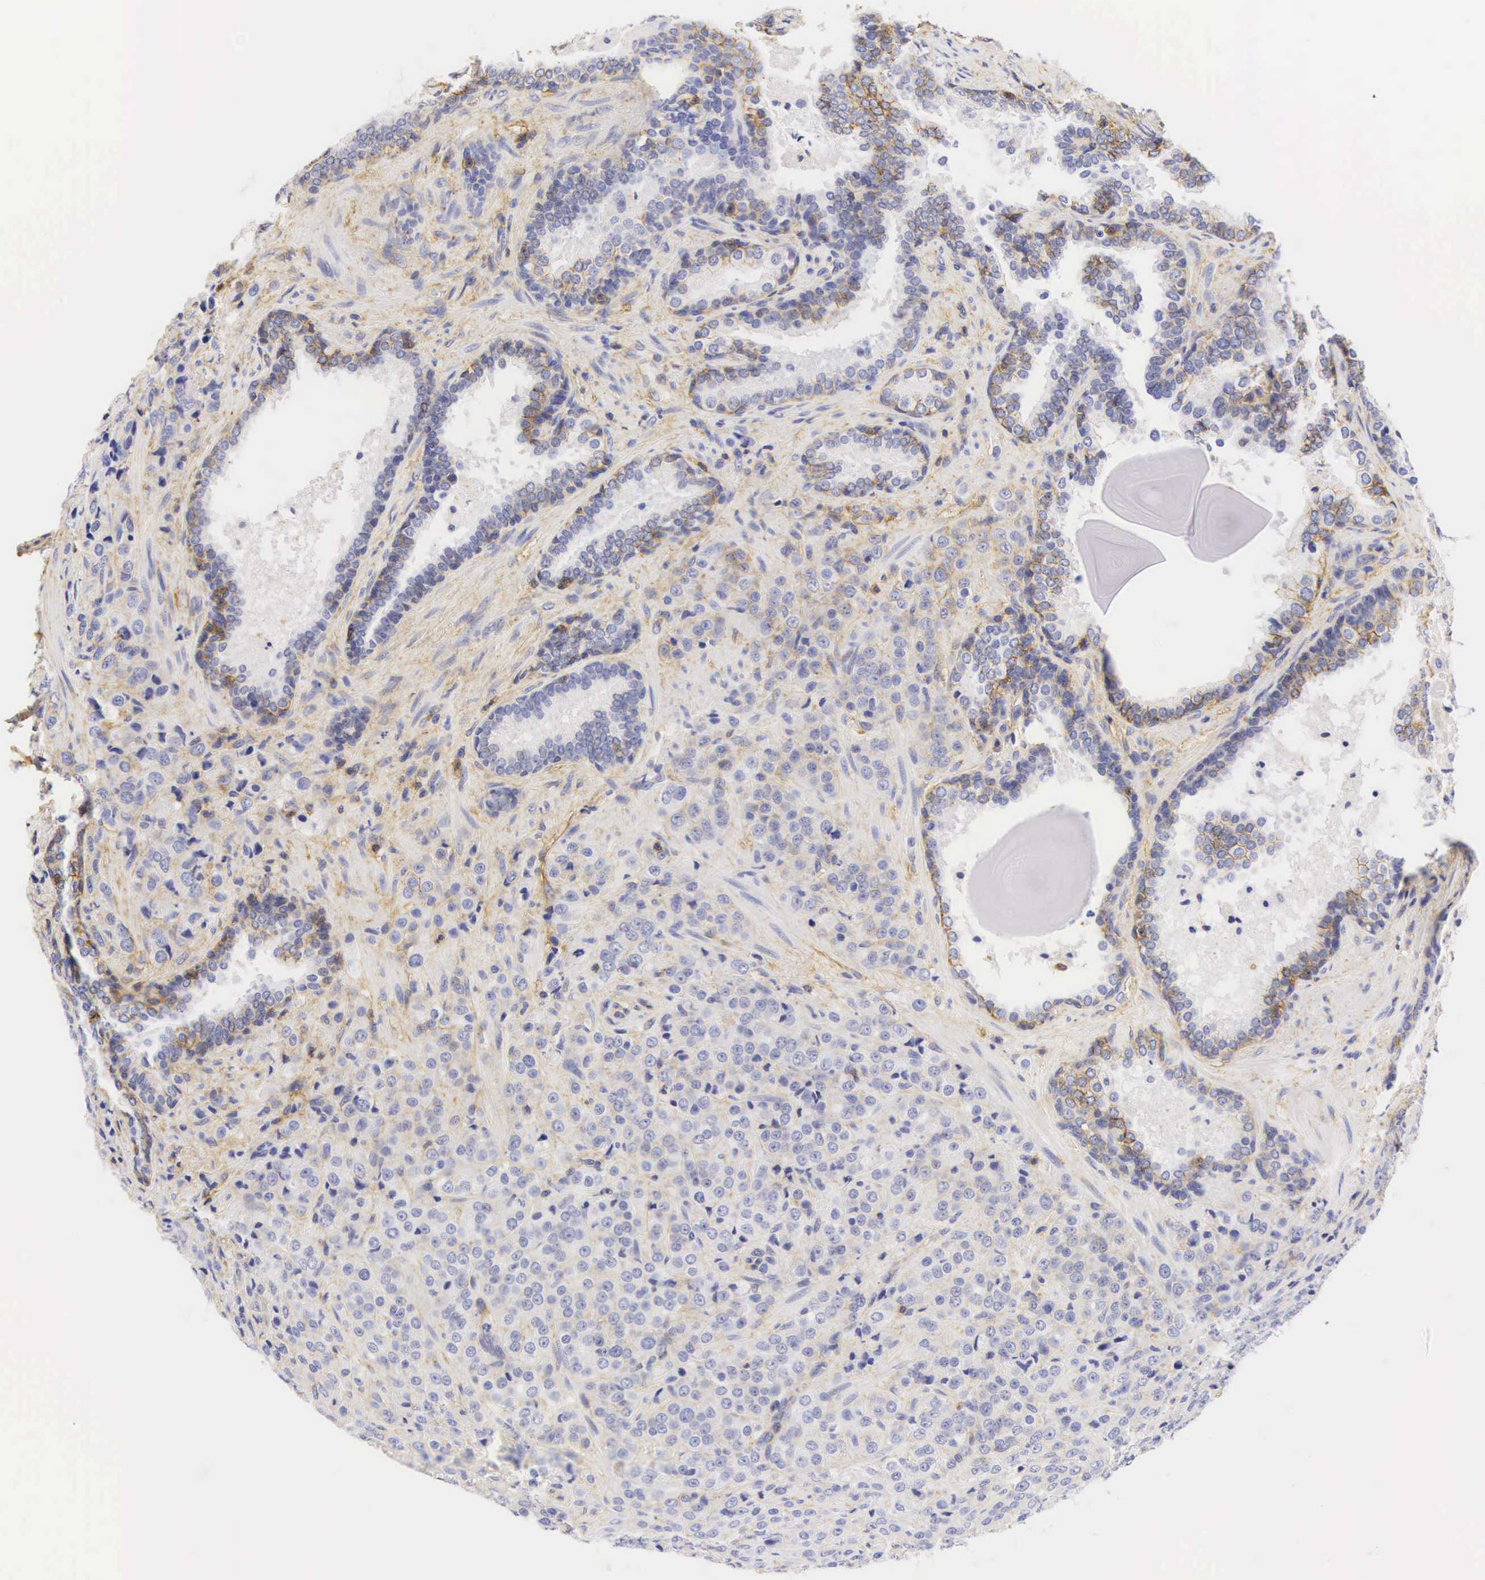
{"staining": {"intensity": "negative", "quantity": "none", "location": "none"}, "tissue": "prostate cancer", "cell_type": "Tumor cells", "image_type": "cancer", "snomed": [{"axis": "morphology", "description": "Adenocarcinoma, Medium grade"}, {"axis": "topography", "description": "Prostate"}], "caption": "This is an IHC micrograph of prostate adenocarcinoma (medium-grade). There is no expression in tumor cells.", "gene": "CD99", "patient": {"sex": "male", "age": 70}}